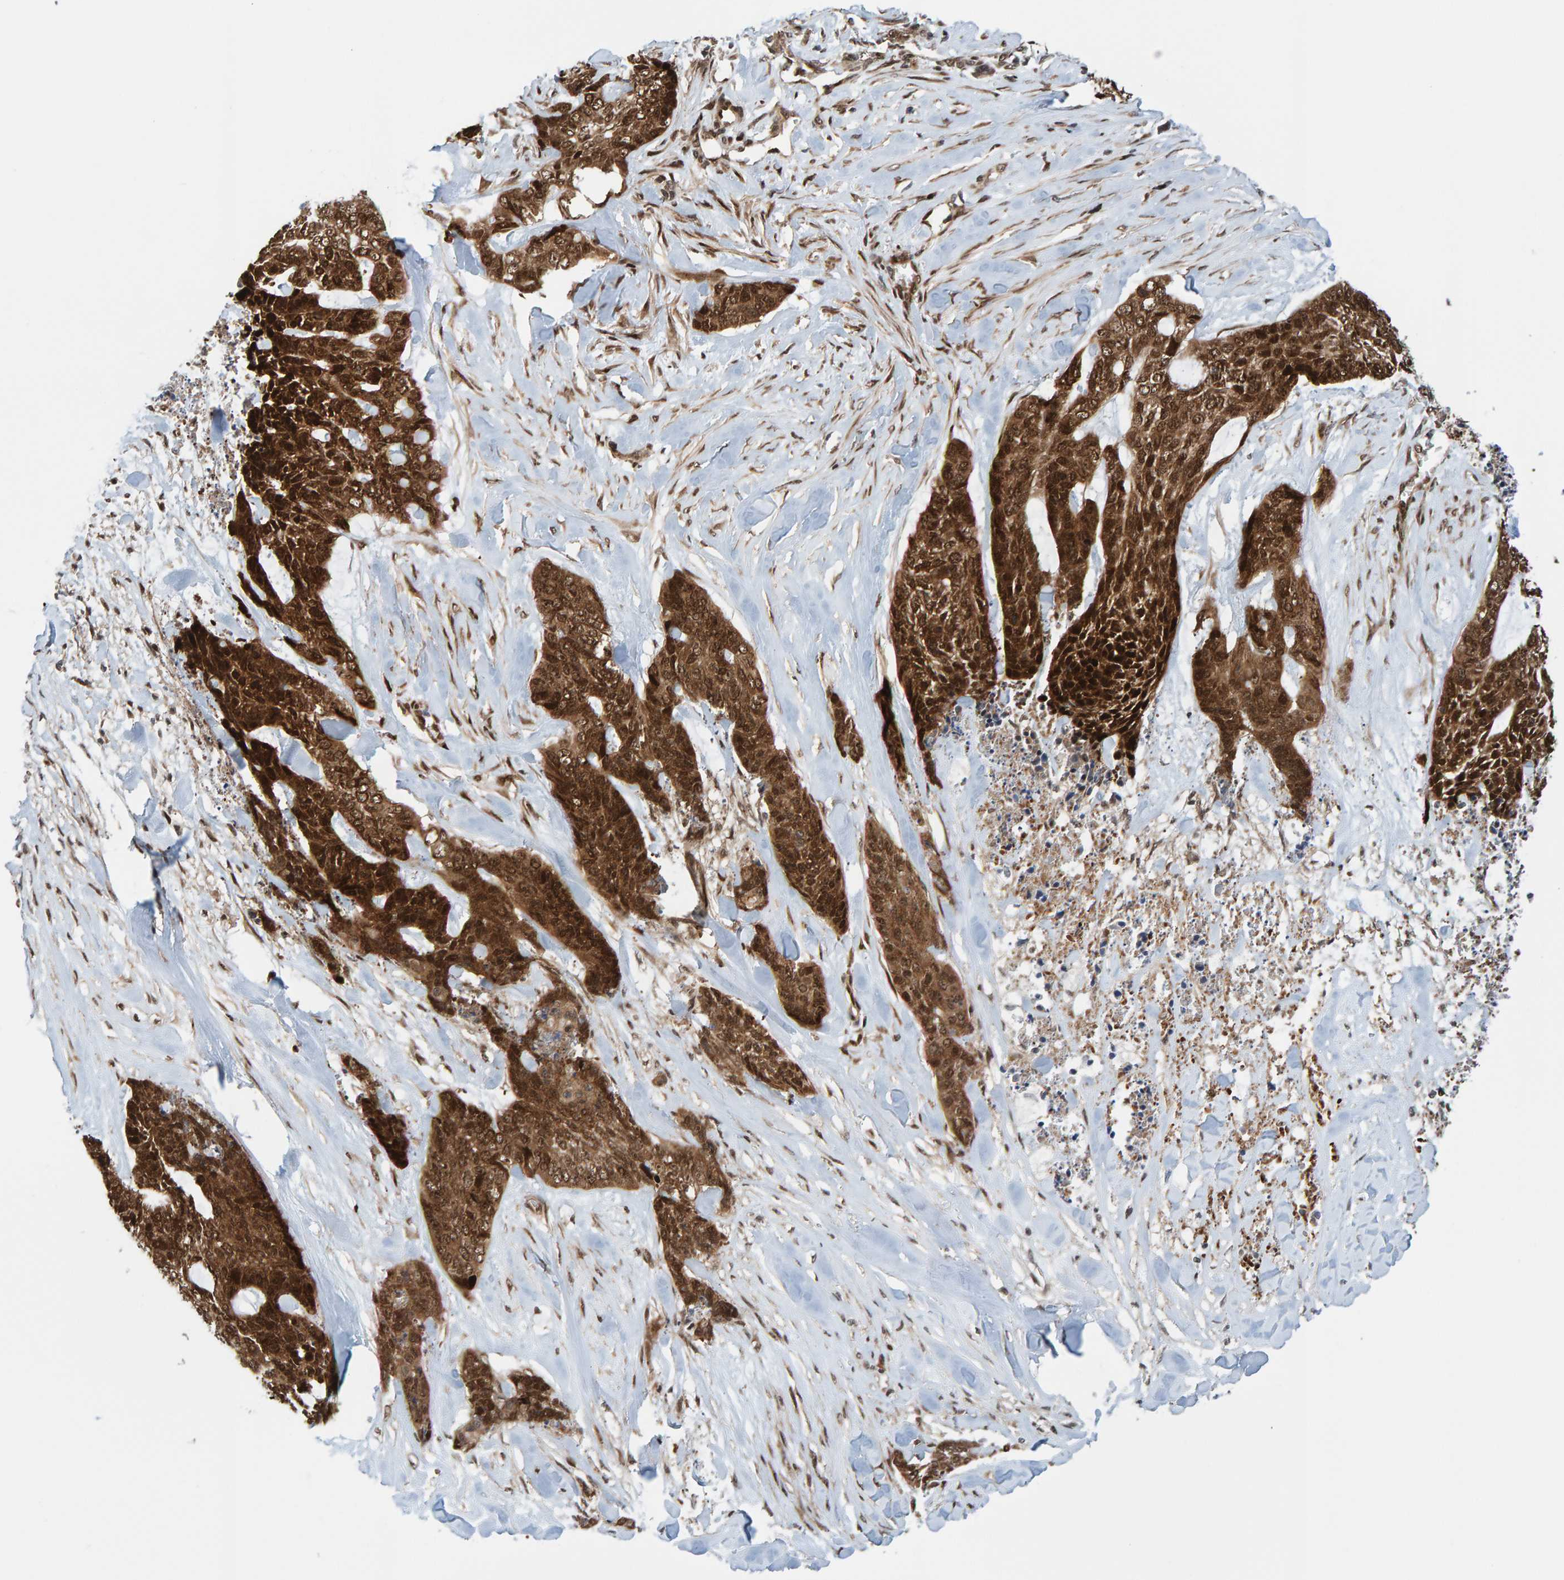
{"staining": {"intensity": "moderate", "quantity": ">75%", "location": "cytoplasmic/membranous,nuclear"}, "tissue": "skin cancer", "cell_type": "Tumor cells", "image_type": "cancer", "snomed": [{"axis": "morphology", "description": "Basal cell carcinoma"}, {"axis": "topography", "description": "Skin"}], "caption": "DAB (3,3'-diaminobenzidine) immunohistochemical staining of human skin basal cell carcinoma demonstrates moderate cytoplasmic/membranous and nuclear protein expression in about >75% of tumor cells. The staining was performed using DAB (3,3'-diaminobenzidine) to visualize the protein expression in brown, while the nuclei were stained in blue with hematoxylin (Magnification: 20x).", "gene": "ZNF366", "patient": {"sex": "female", "age": 64}}